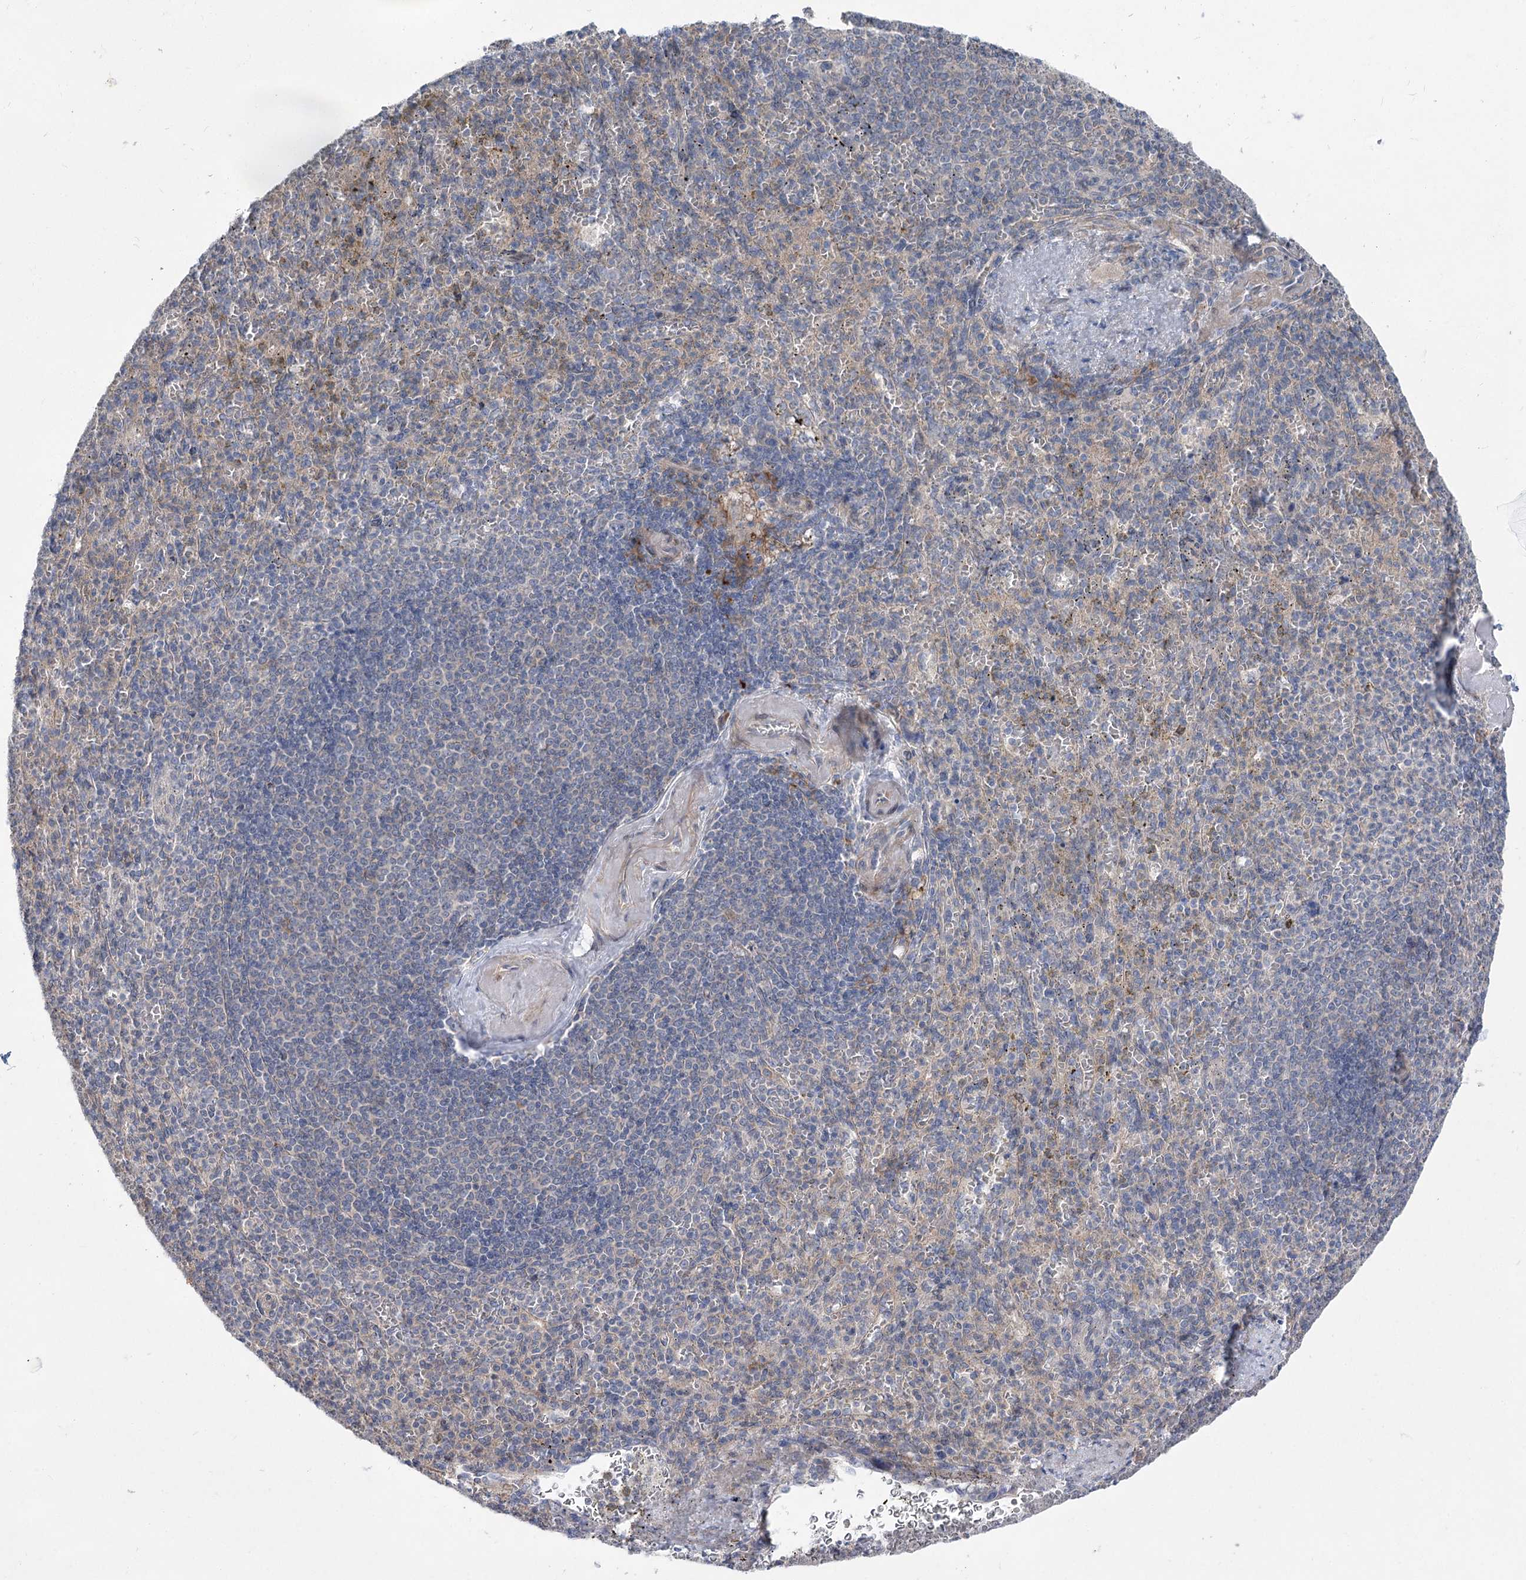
{"staining": {"intensity": "negative", "quantity": "none", "location": "none"}, "tissue": "spleen", "cell_type": "Cells in red pulp", "image_type": "normal", "snomed": [{"axis": "morphology", "description": "Normal tissue, NOS"}, {"axis": "topography", "description": "Spleen"}], "caption": "Immunohistochemistry image of benign human spleen stained for a protein (brown), which exhibits no staining in cells in red pulp. (DAB immunohistochemistry with hematoxylin counter stain).", "gene": "SCN11A", "patient": {"sex": "female", "age": 74}}